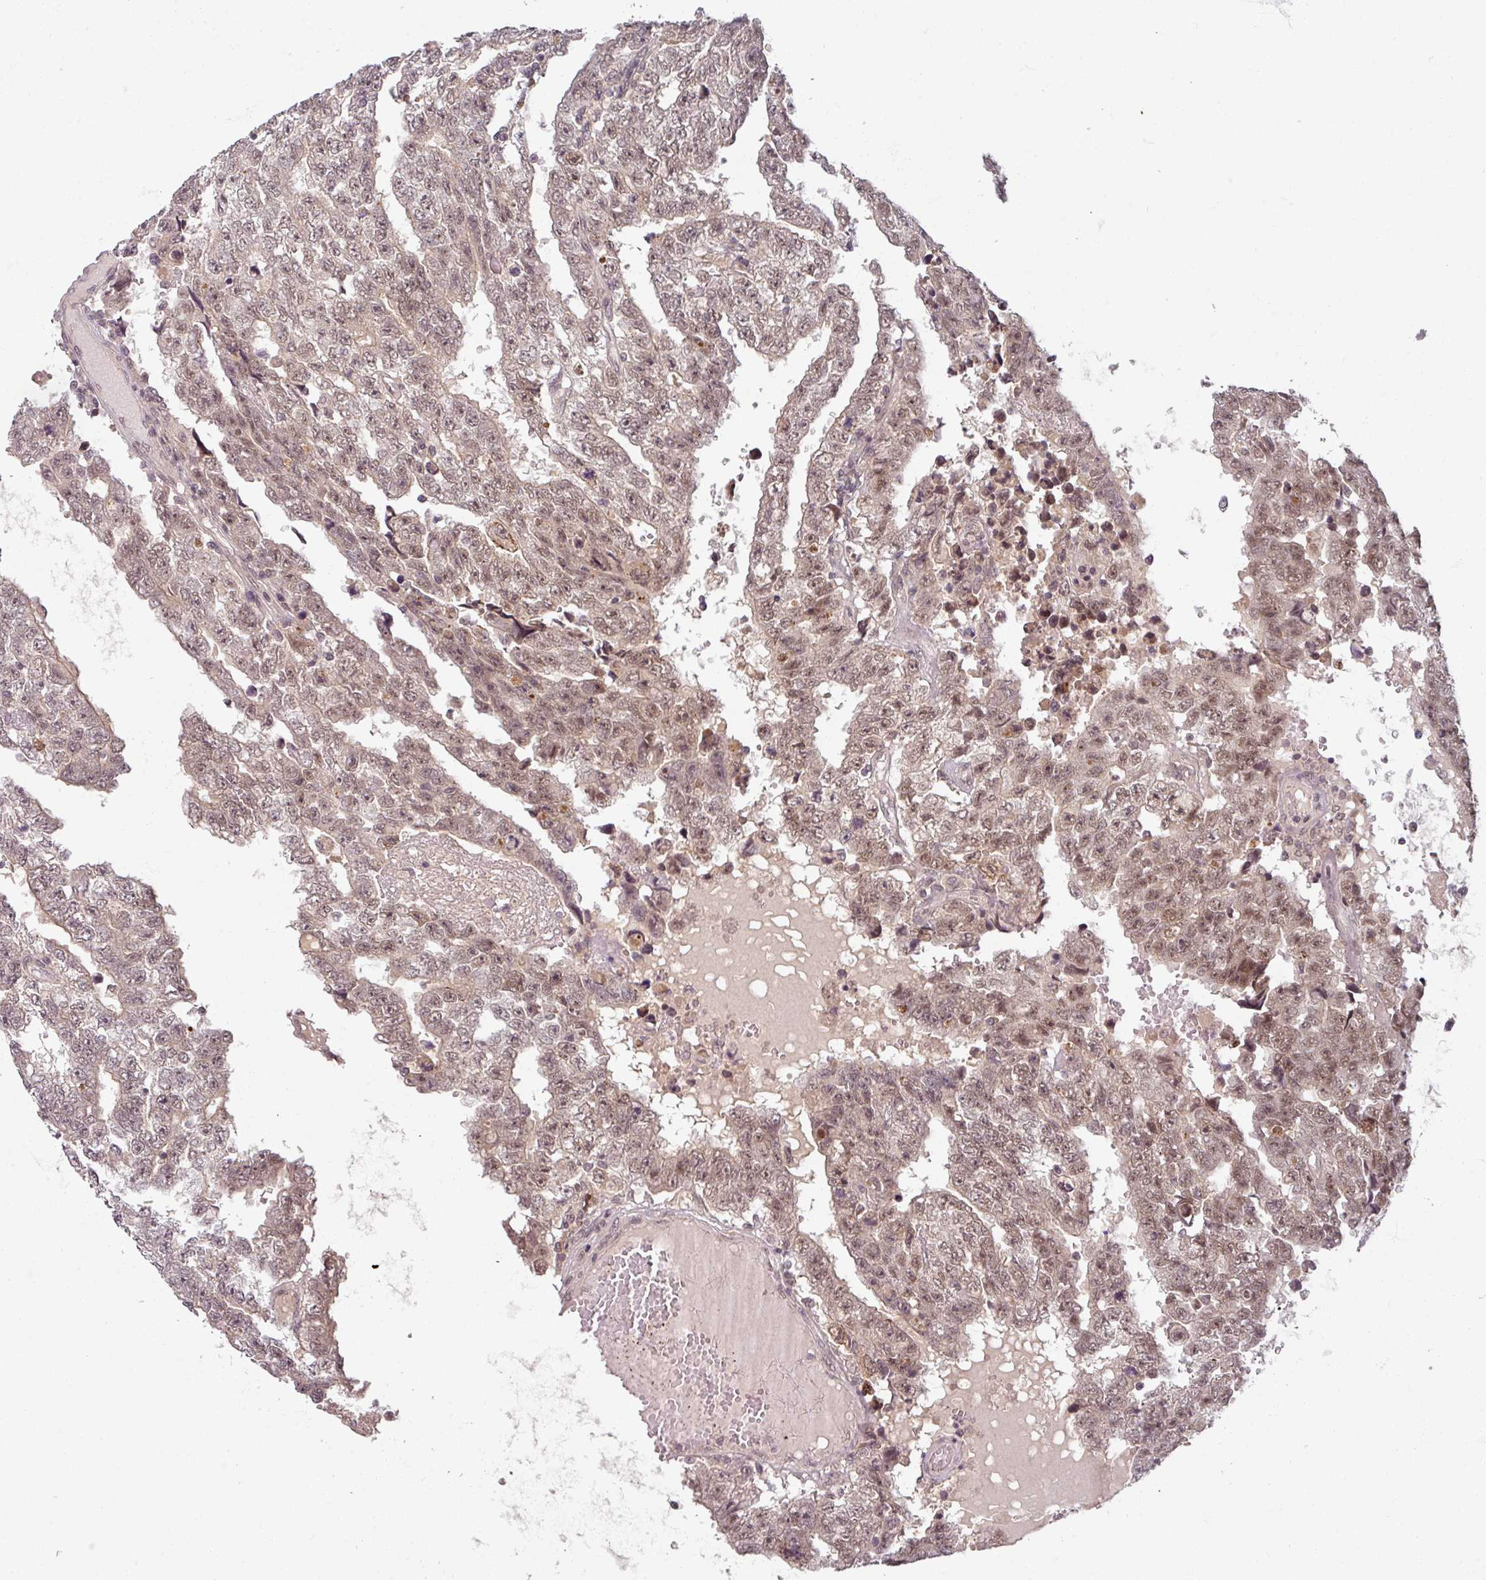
{"staining": {"intensity": "weak", "quantity": "25%-75%", "location": "cytoplasmic/membranous,nuclear"}, "tissue": "testis cancer", "cell_type": "Tumor cells", "image_type": "cancer", "snomed": [{"axis": "morphology", "description": "Carcinoma, Embryonal, NOS"}, {"axis": "topography", "description": "Testis"}], "caption": "Testis cancer (embryonal carcinoma) stained with DAB (3,3'-diaminobenzidine) immunohistochemistry demonstrates low levels of weak cytoplasmic/membranous and nuclear staining in approximately 25%-75% of tumor cells.", "gene": "POLR2G", "patient": {"sex": "male", "age": 25}}